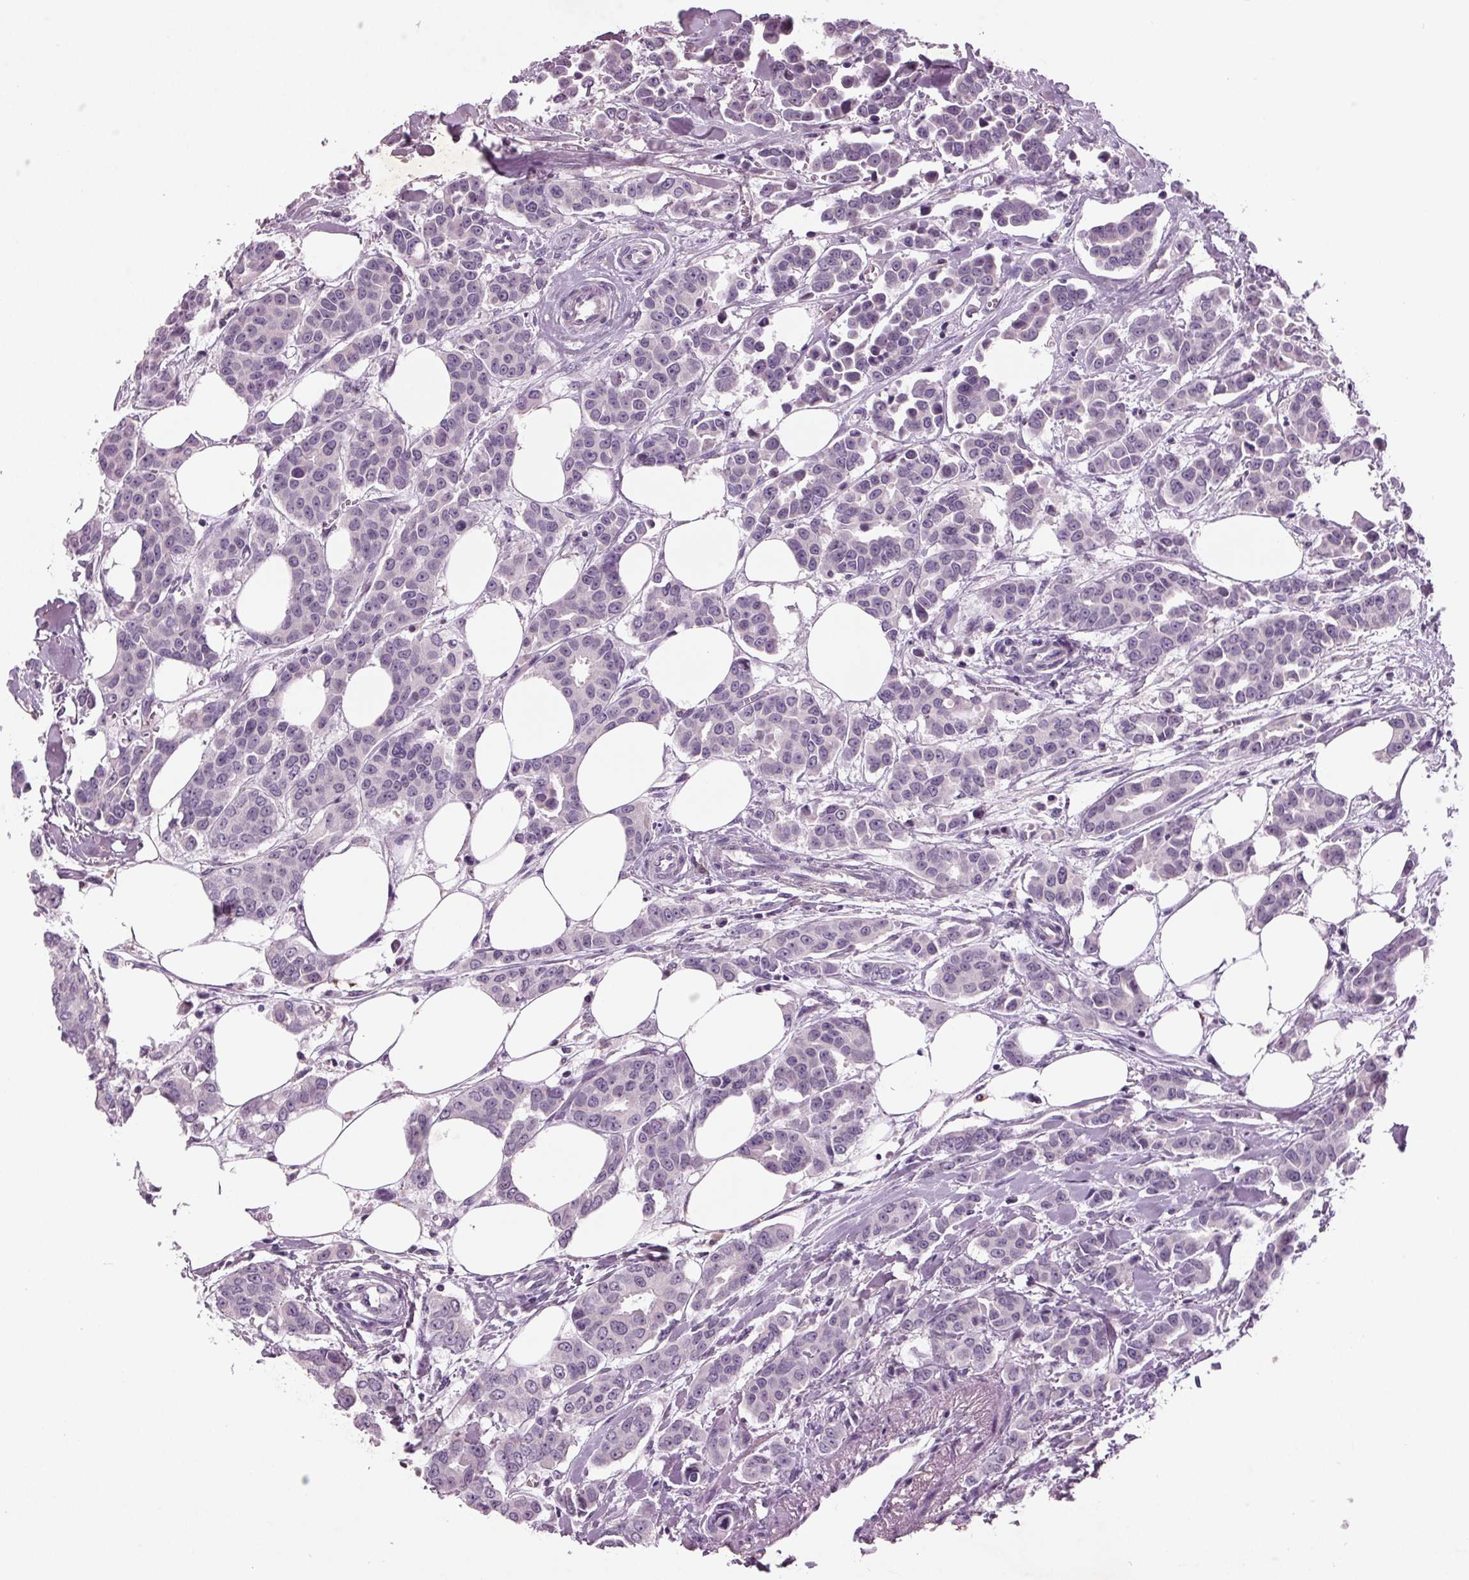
{"staining": {"intensity": "negative", "quantity": "none", "location": "none"}, "tissue": "breast cancer", "cell_type": "Tumor cells", "image_type": "cancer", "snomed": [{"axis": "morphology", "description": "Duct carcinoma"}, {"axis": "topography", "description": "Breast"}], "caption": "The histopathology image displays no staining of tumor cells in breast invasive ductal carcinoma.", "gene": "BHLHE22", "patient": {"sex": "female", "age": 94}}